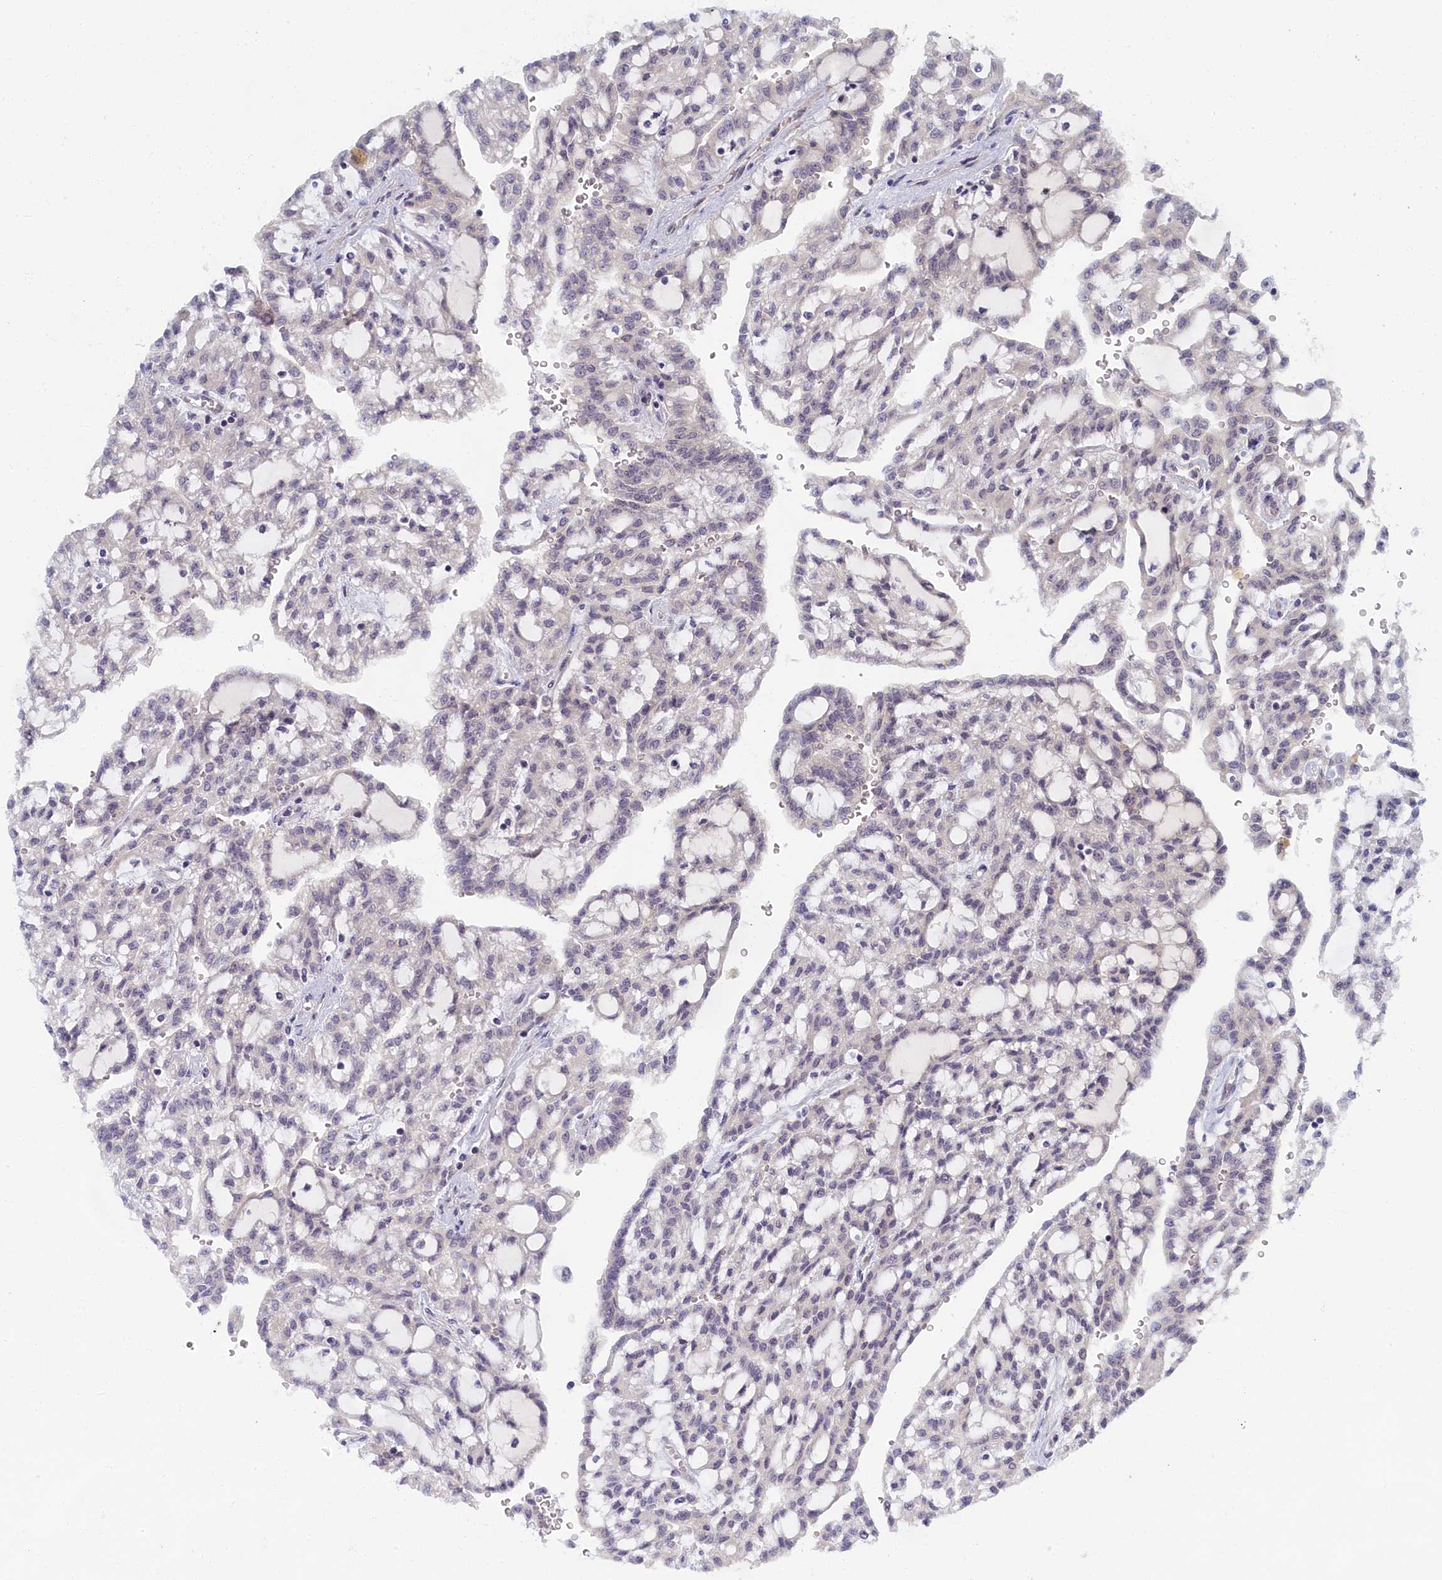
{"staining": {"intensity": "negative", "quantity": "none", "location": "none"}, "tissue": "renal cancer", "cell_type": "Tumor cells", "image_type": "cancer", "snomed": [{"axis": "morphology", "description": "Adenocarcinoma, NOS"}, {"axis": "topography", "description": "Kidney"}], "caption": "DAB (3,3'-diaminobenzidine) immunohistochemical staining of renal adenocarcinoma reveals no significant positivity in tumor cells.", "gene": "DNAJC17", "patient": {"sex": "male", "age": 63}}